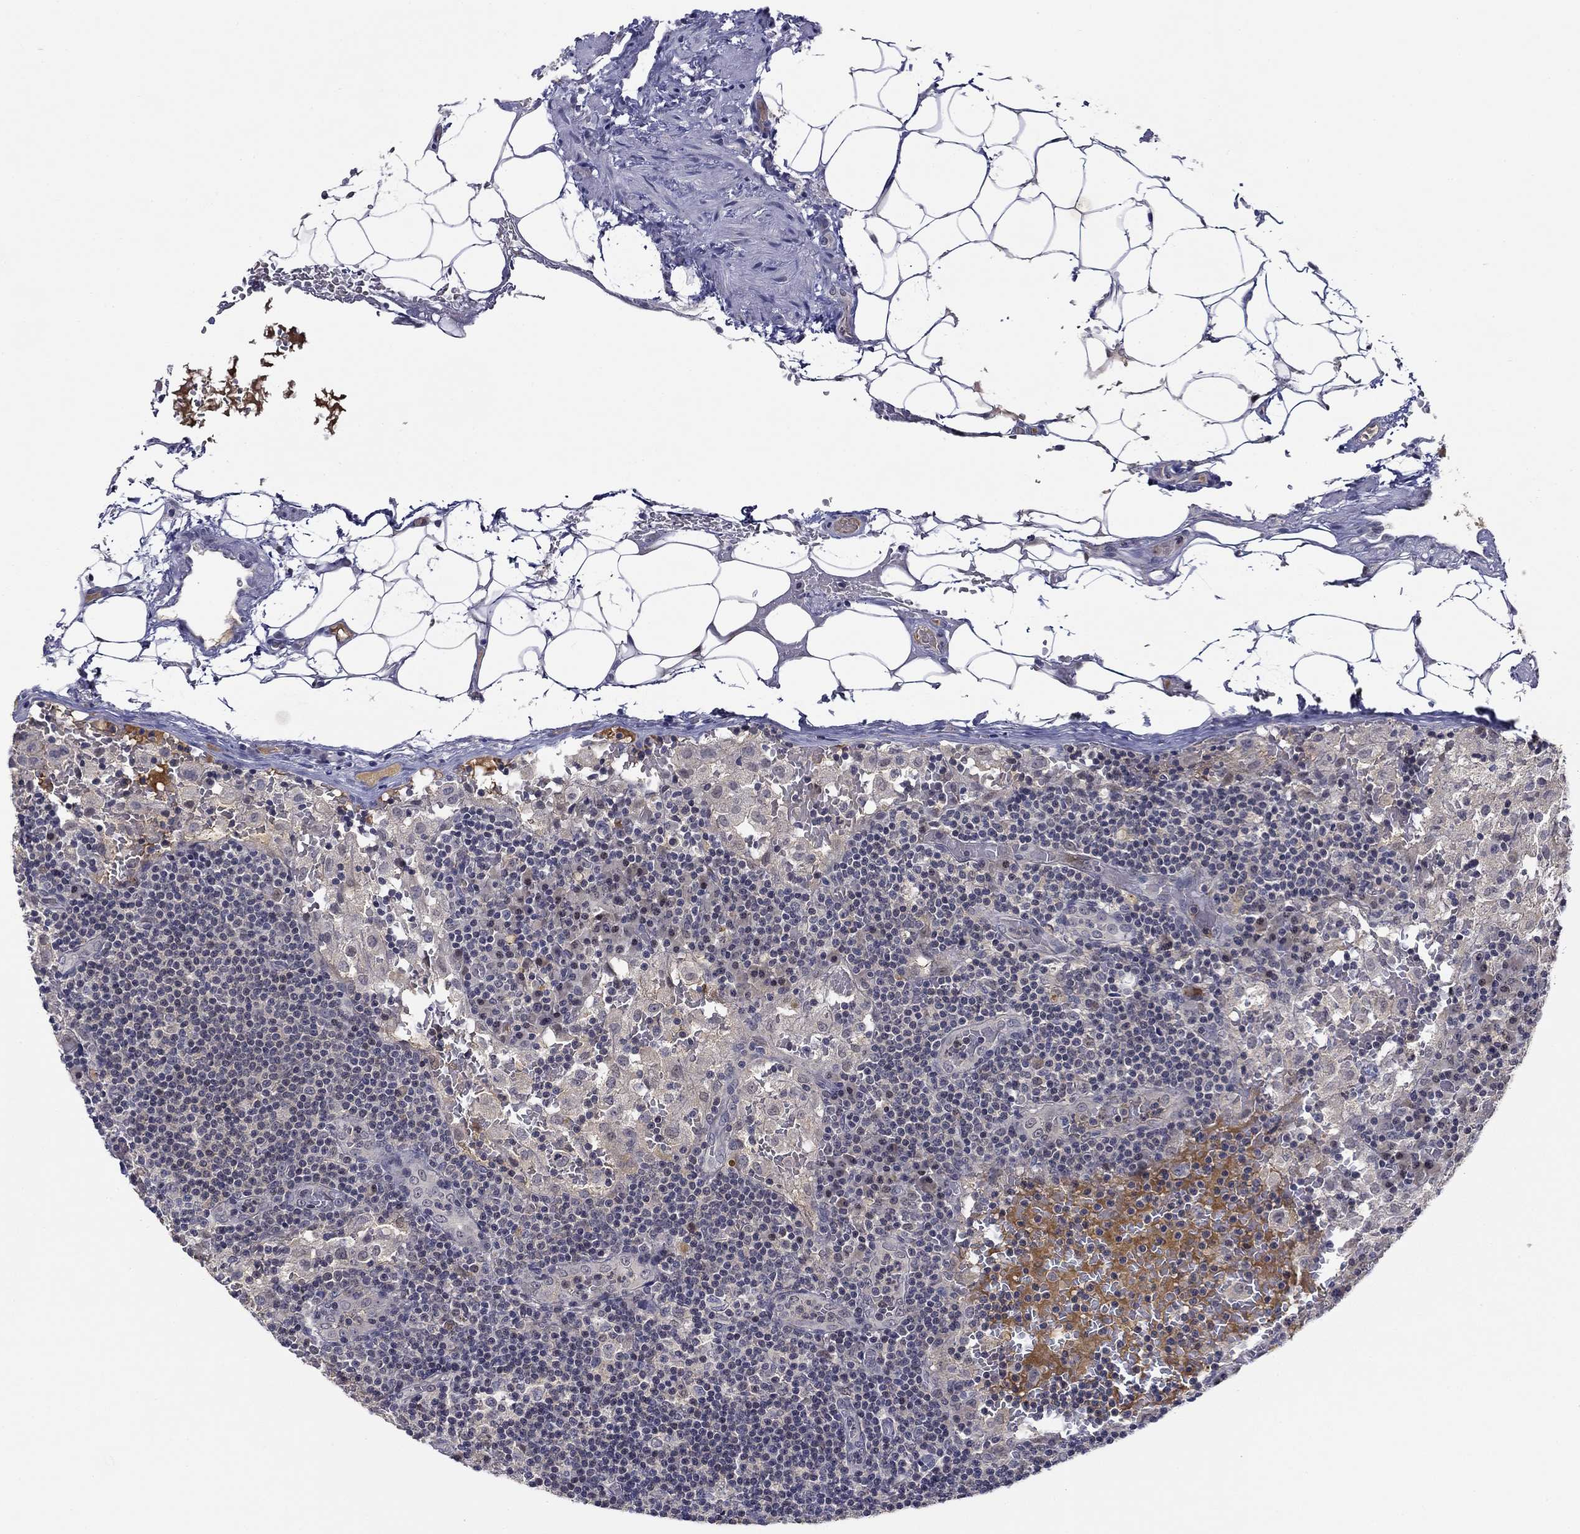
{"staining": {"intensity": "negative", "quantity": "none", "location": "none"}, "tissue": "lymph node", "cell_type": "Non-germinal center cells", "image_type": "normal", "snomed": [{"axis": "morphology", "description": "Normal tissue, NOS"}, {"axis": "topography", "description": "Lymph node"}], "caption": "Image shows no protein expression in non-germinal center cells of unremarkable lymph node. (DAB immunohistochemistry visualized using brightfield microscopy, high magnification).", "gene": "DDTL", "patient": {"sex": "male", "age": 62}}